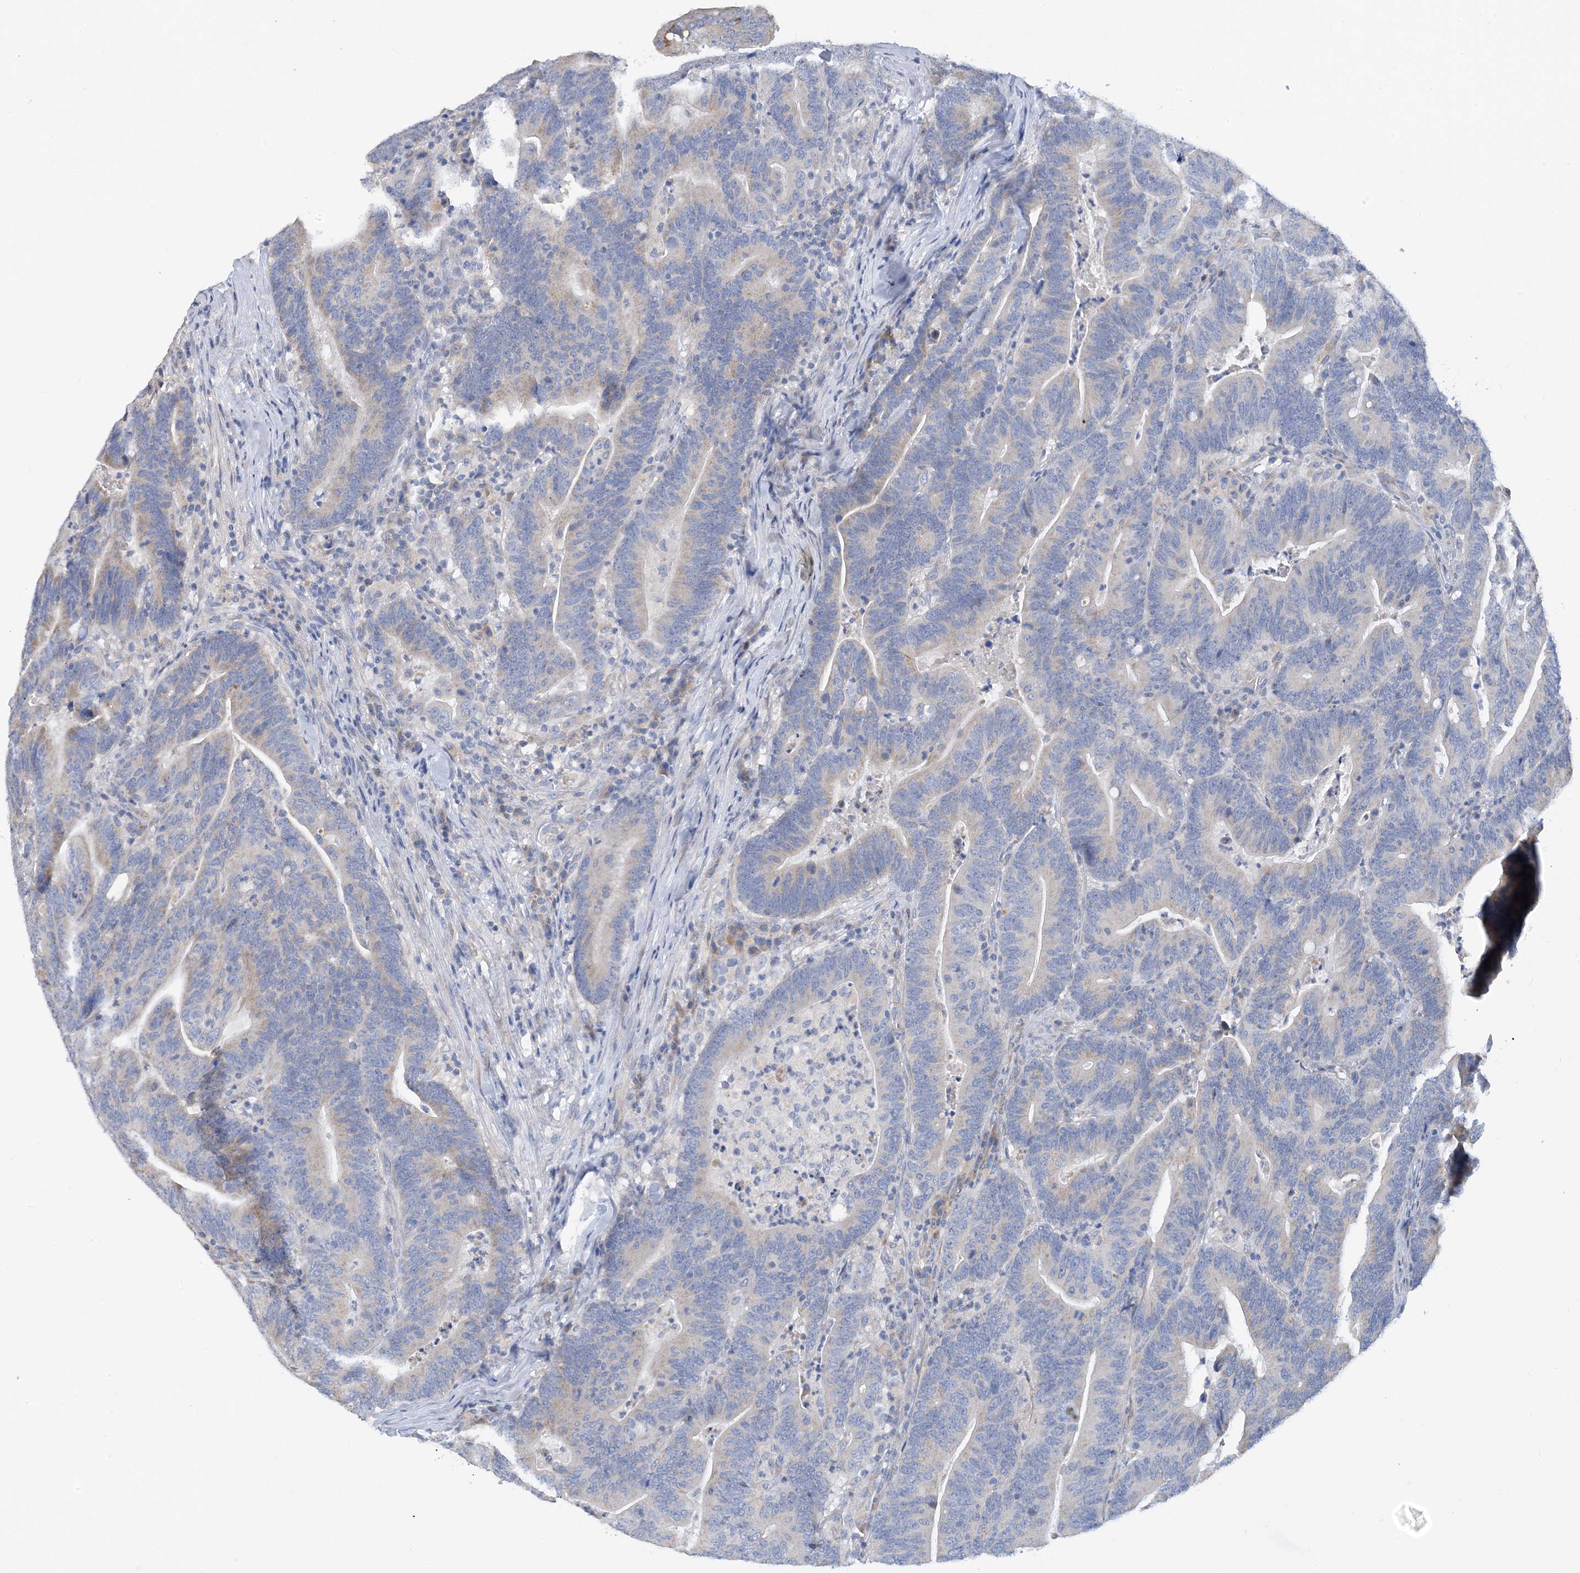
{"staining": {"intensity": "moderate", "quantity": "<25%", "location": "cytoplasmic/membranous"}, "tissue": "colorectal cancer", "cell_type": "Tumor cells", "image_type": "cancer", "snomed": [{"axis": "morphology", "description": "Adenocarcinoma, NOS"}, {"axis": "topography", "description": "Colon"}], "caption": "Immunohistochemistry (IHC) micrograph of human colorectal cancer (adenocarcinoma) stained for a protein (brown), which displays low levels of moderate cytoplasmic/membranous expression in about <25% of tumor cells.", "gene": "ZCCHC18", "patient": {"sex": "female", "age": 67}}